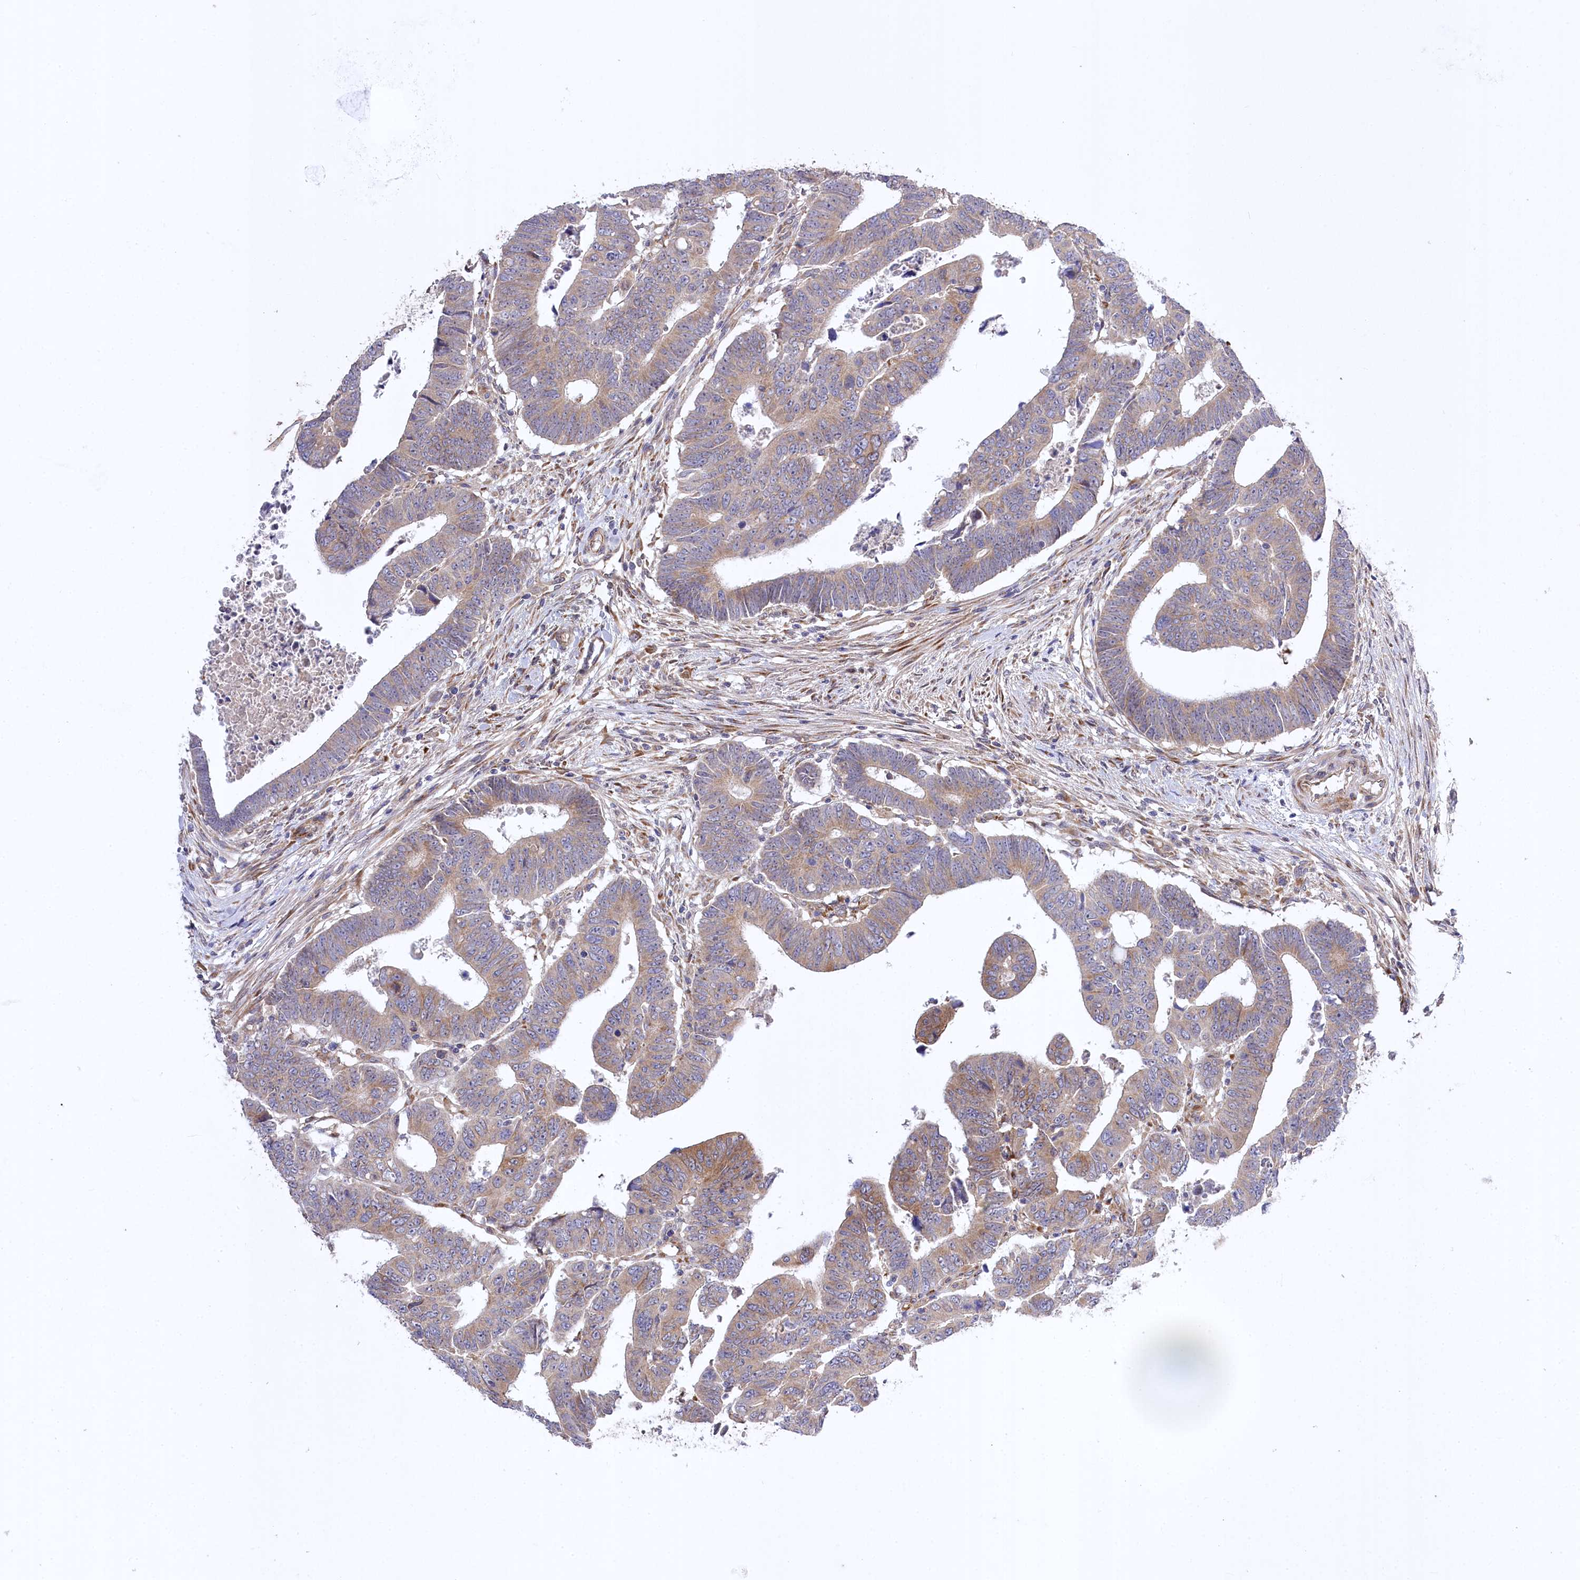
{"staining": {"intensity": "weak", "quantity": ">75%", "location": "cytoplasmic/membranous"}, "tissue": "colorectal cancer", "cell_type": "Tumor cells", "image_type": "cancer", "snomed": [{"axis": "morphology", "description": "Normal tissue, NOS"}, {"axis": "morphology", "description": "Adenocarcinoma, NOS"}, {"axis": "topography", "description": "Rectum"}], "caption": "Immunohistochemistry (IHC) micrograph of neoplastic tissue: human adenocarcinoma (colorectal) stained using immunohistochemistry demonstrates low levels of weak protein expression localized specifically in the cytoplasmic/membranous of tumor cells, appearing as a cytoplasmic/membranous brown color.", "gene": "TRUB1", "patient": {"sex": "female", "age": 65}}